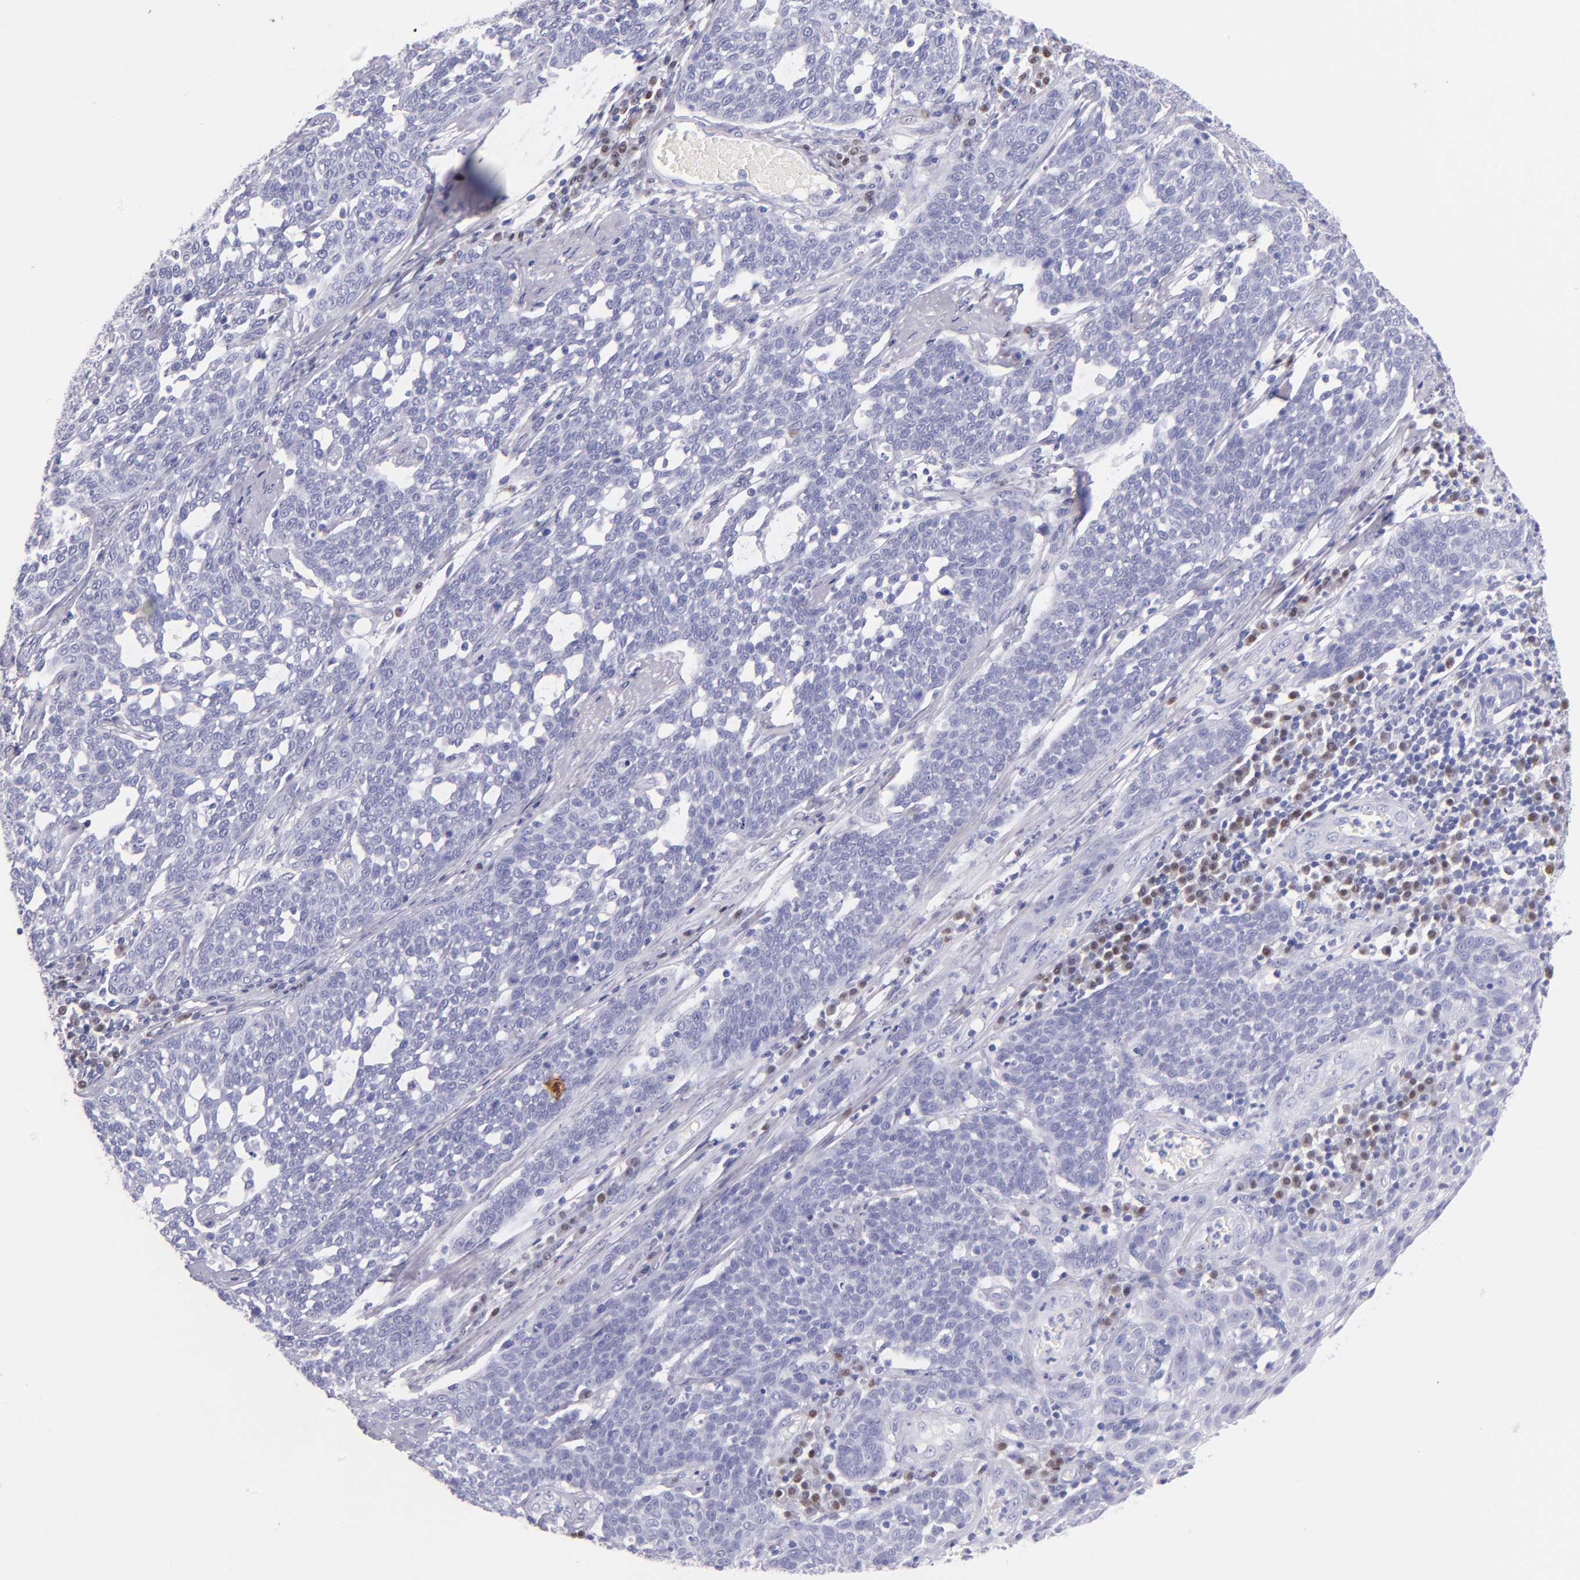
{"staining": {"intensity": "negative", "quantity": "none", "location": "none"}, "tissue": "cervical cancer", "cell_type": "Tumor cells", "image_type": "cancer", "snomed": [{"axis": "morphology", "description": "Squamous cell carcinoma, NOS"}, {"axis": "topography", "description": "Cervix"}], "caption": "Human squamous cell carcinoma (cervical) stained for a protein using IHC shows no staining in tumor cells.", "gene": "IRF4", "patient": {"sex": "female", "age": 34}}